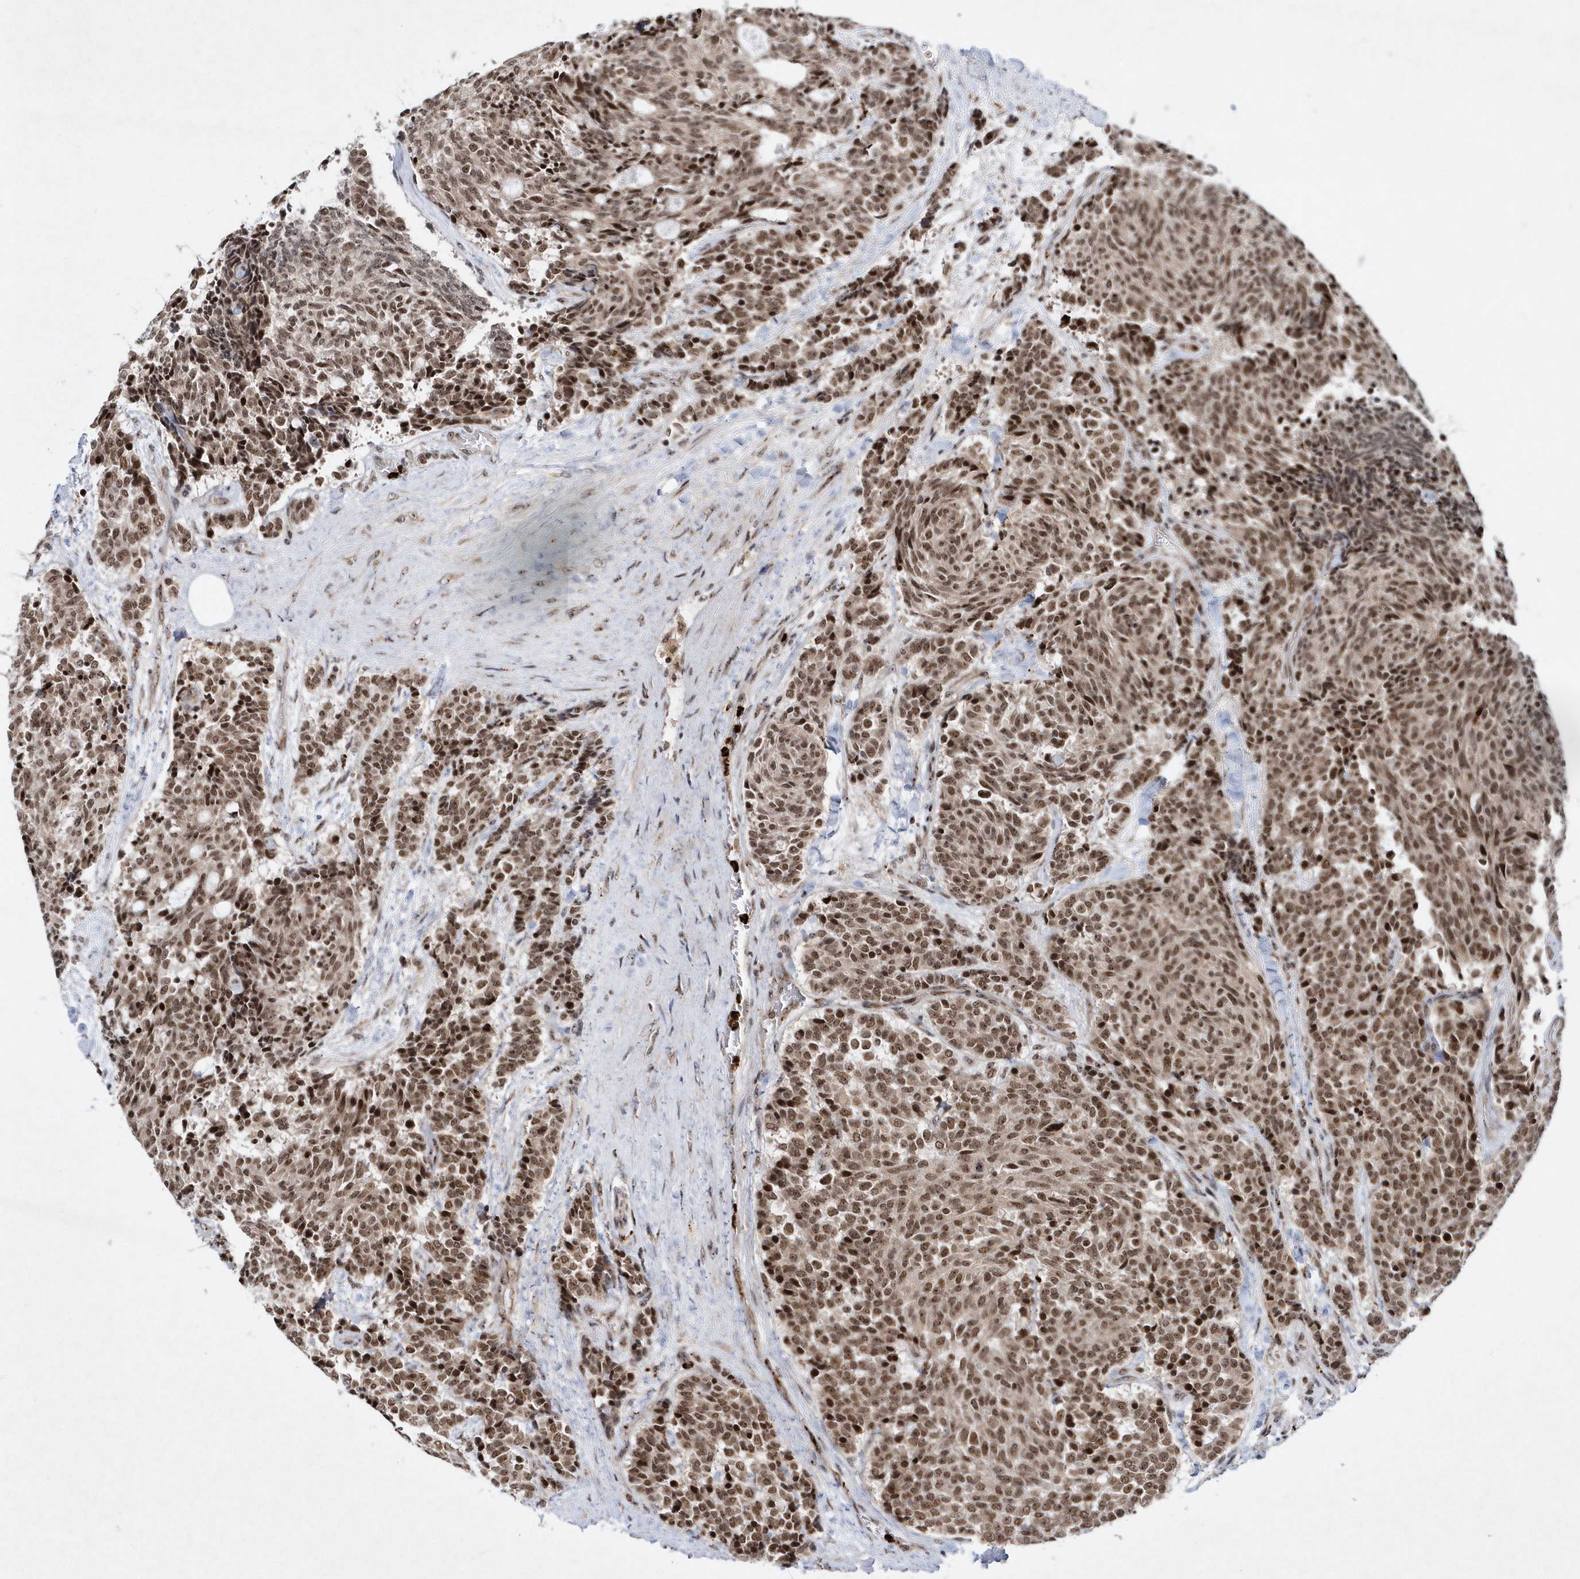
{"staining": {"intensity": "moderate", "quantity": ">75%", "location": "cytoplasmic/membranous,nuclear"}, "tissue": "carcinoid", "cell_type": "Tumor cells", "image_type": "cancer", "snomed": [{"axis": "morphology", "description": "Carcinoid, malignant, NOS"}, {"axis": "topography", "description": "Pancreas"}], "caption": "A medium amount of moderate cytoplasmic/membranous and nuclear positivity is appreciated in about >75% of tumor cells in carcinoid (malignant) tissue. (Stains: DAB (3,3'-diaminobenzidine) in brown, nuclei in blue, Microscopy: brightfield microscopy at high magnification).", "gene": "SOWAHB", "patient": {"sex": "female", "age": 54}}